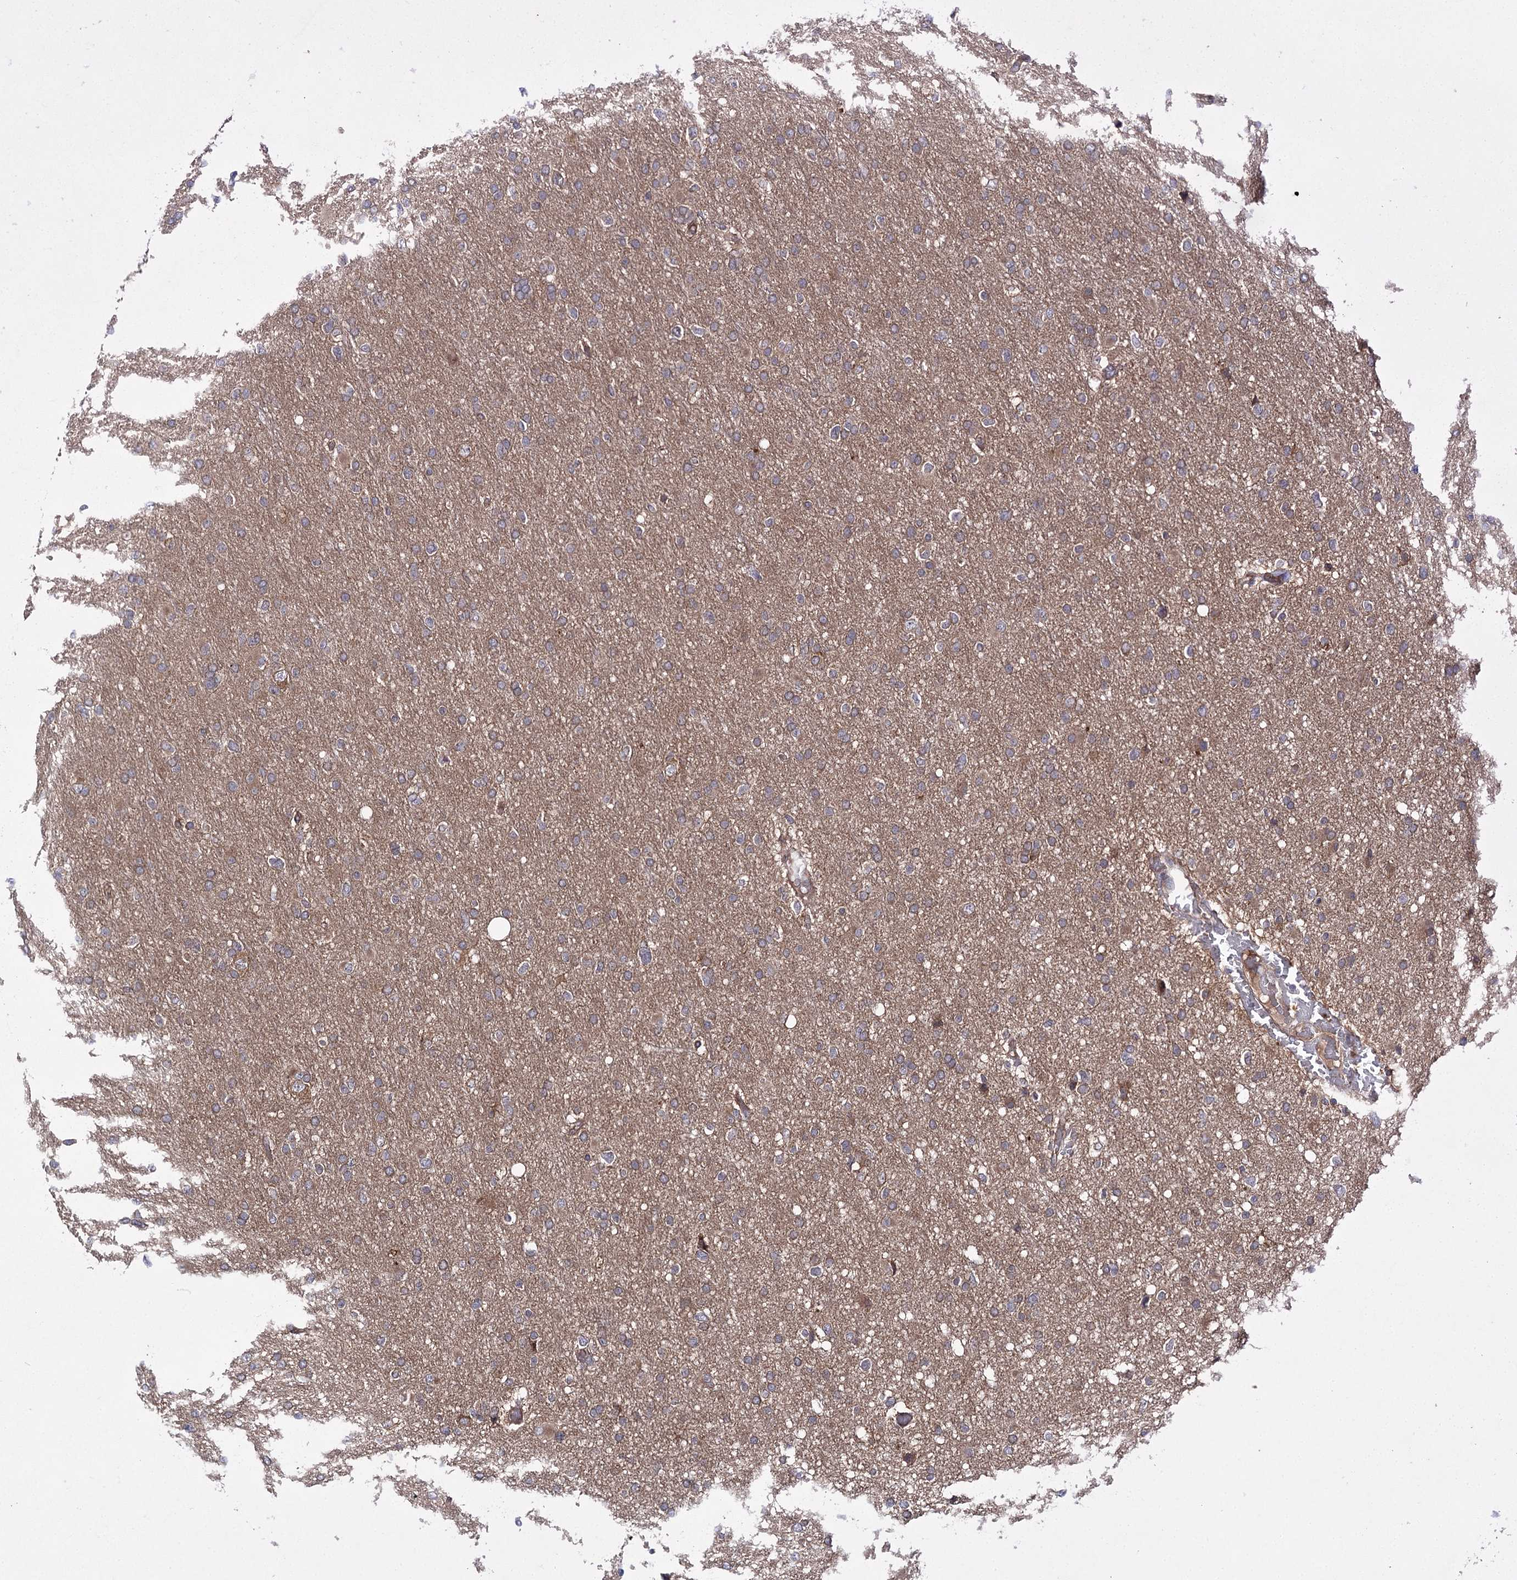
{"staining": {"intensity": "weak", "quantity": "25%-75%", "location": "cytoplasmic/membranous"}, "tissue": "glioma", "cell_type": "Tumor cells", "image_type": "cancer", "snomed": [{"axis": "morphology", "description": "Glioma, malignant, High grade"}, {"axis": "topography", "description": "Cerebral cortex"}], "caption": "Glioma stained with a brown dye demonstrates weak cytoplasmic/membranous positive positivity in approximately 25%-75% of tumor cells.", "gene": "BCR", "patient": {"sex": "female", "age": 36}}